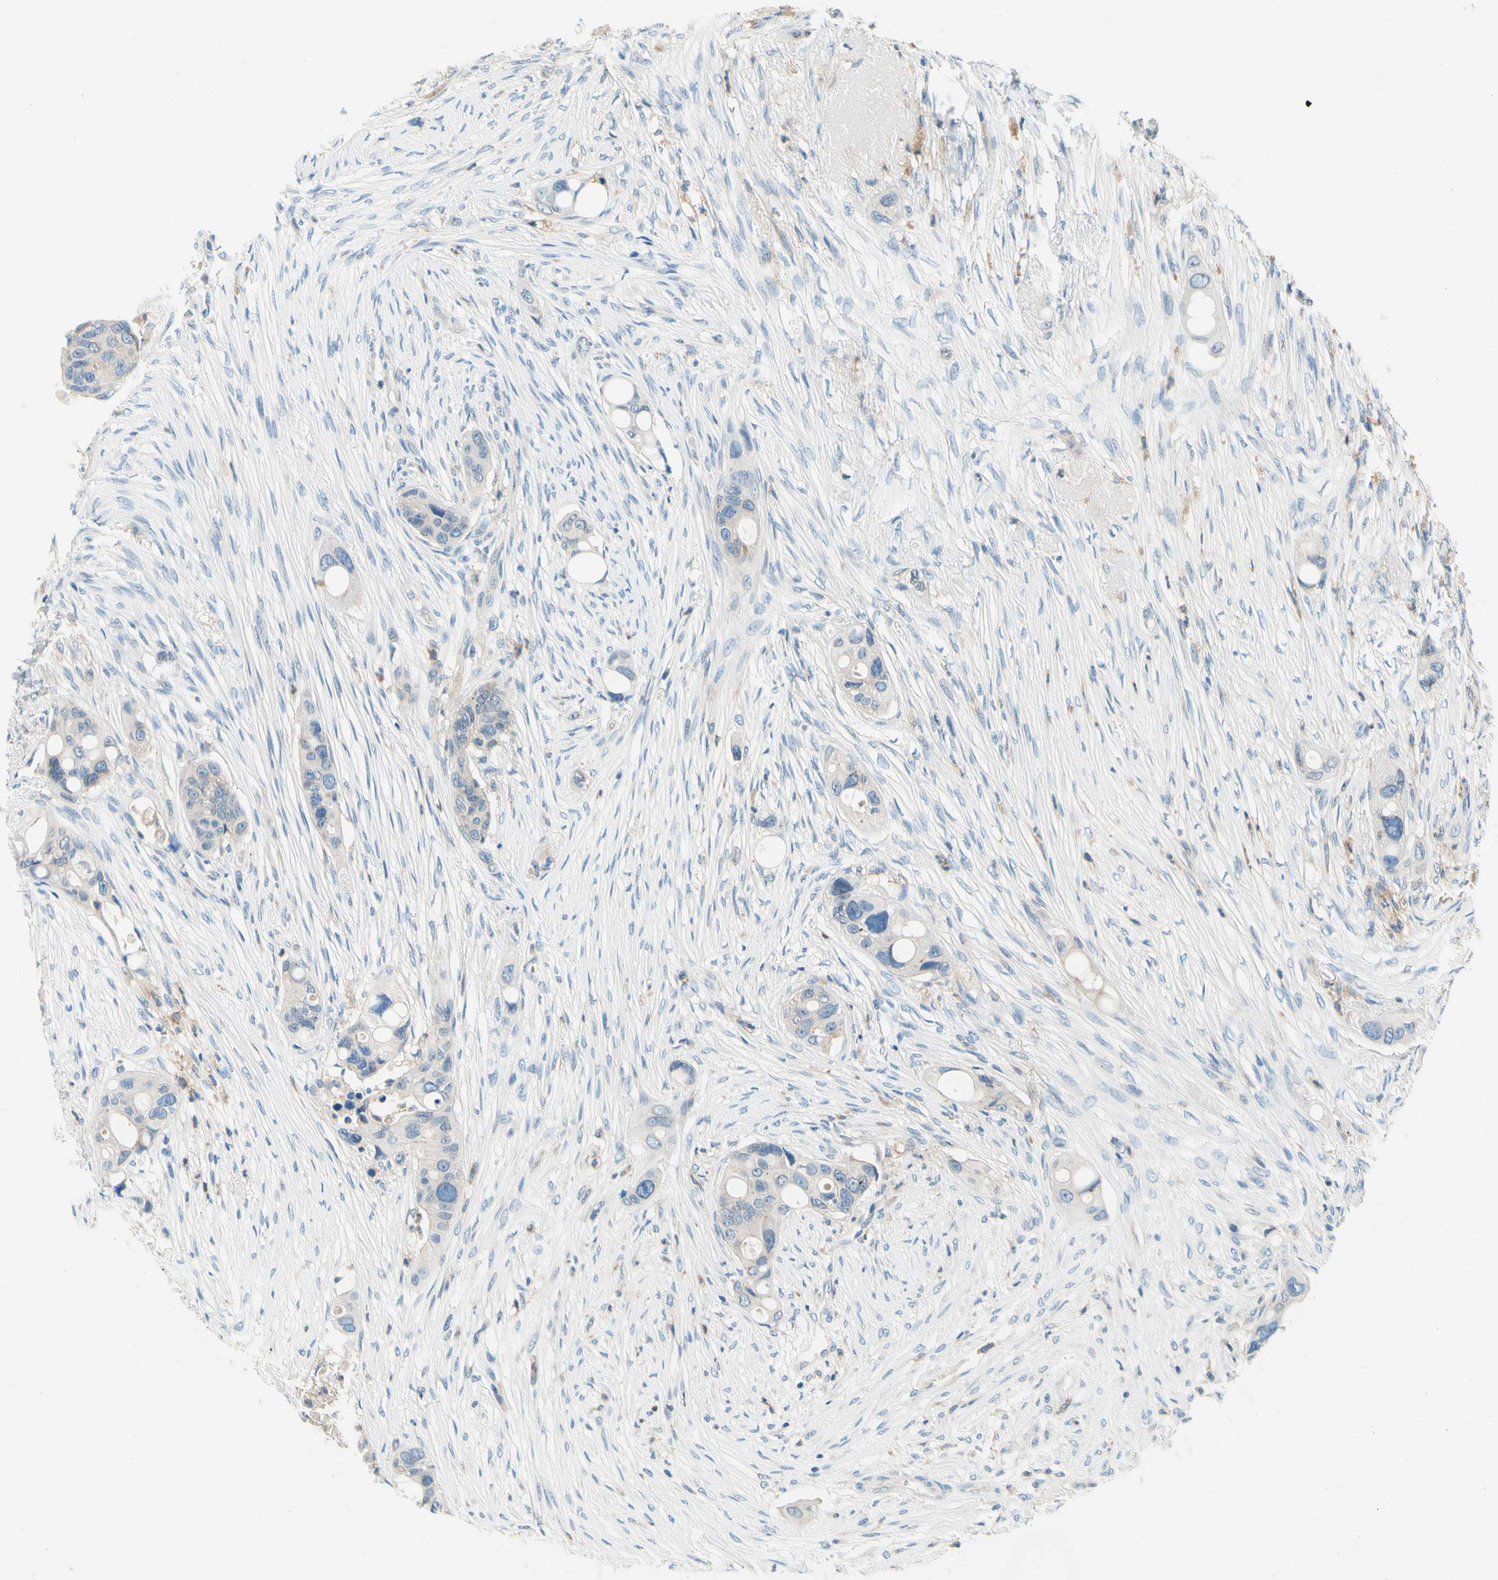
{"staining": {"intensity": "weak", "quantity": "<25%", "location": "cytoplasmic/membranous"}, "tissue": "colorectal cancer", "cell_type": "Tumor cells", "image_type": "cancer", "snomed": [{"axis": "morphology", "description": "Adenocarcinoma, NOS"}, {"axis": "topography", "description": "Colon"}], "caption": "IHC photomicrograph of neoplastic tissue: human colorectal cancer (adenocarcinoma) stained with DAB (3,3'-diaminobenzidine) reveals no significant protein staining in tumor cells.", "gene": "SIGLEC9", "patient": {"sex": "female", "age": 57}}